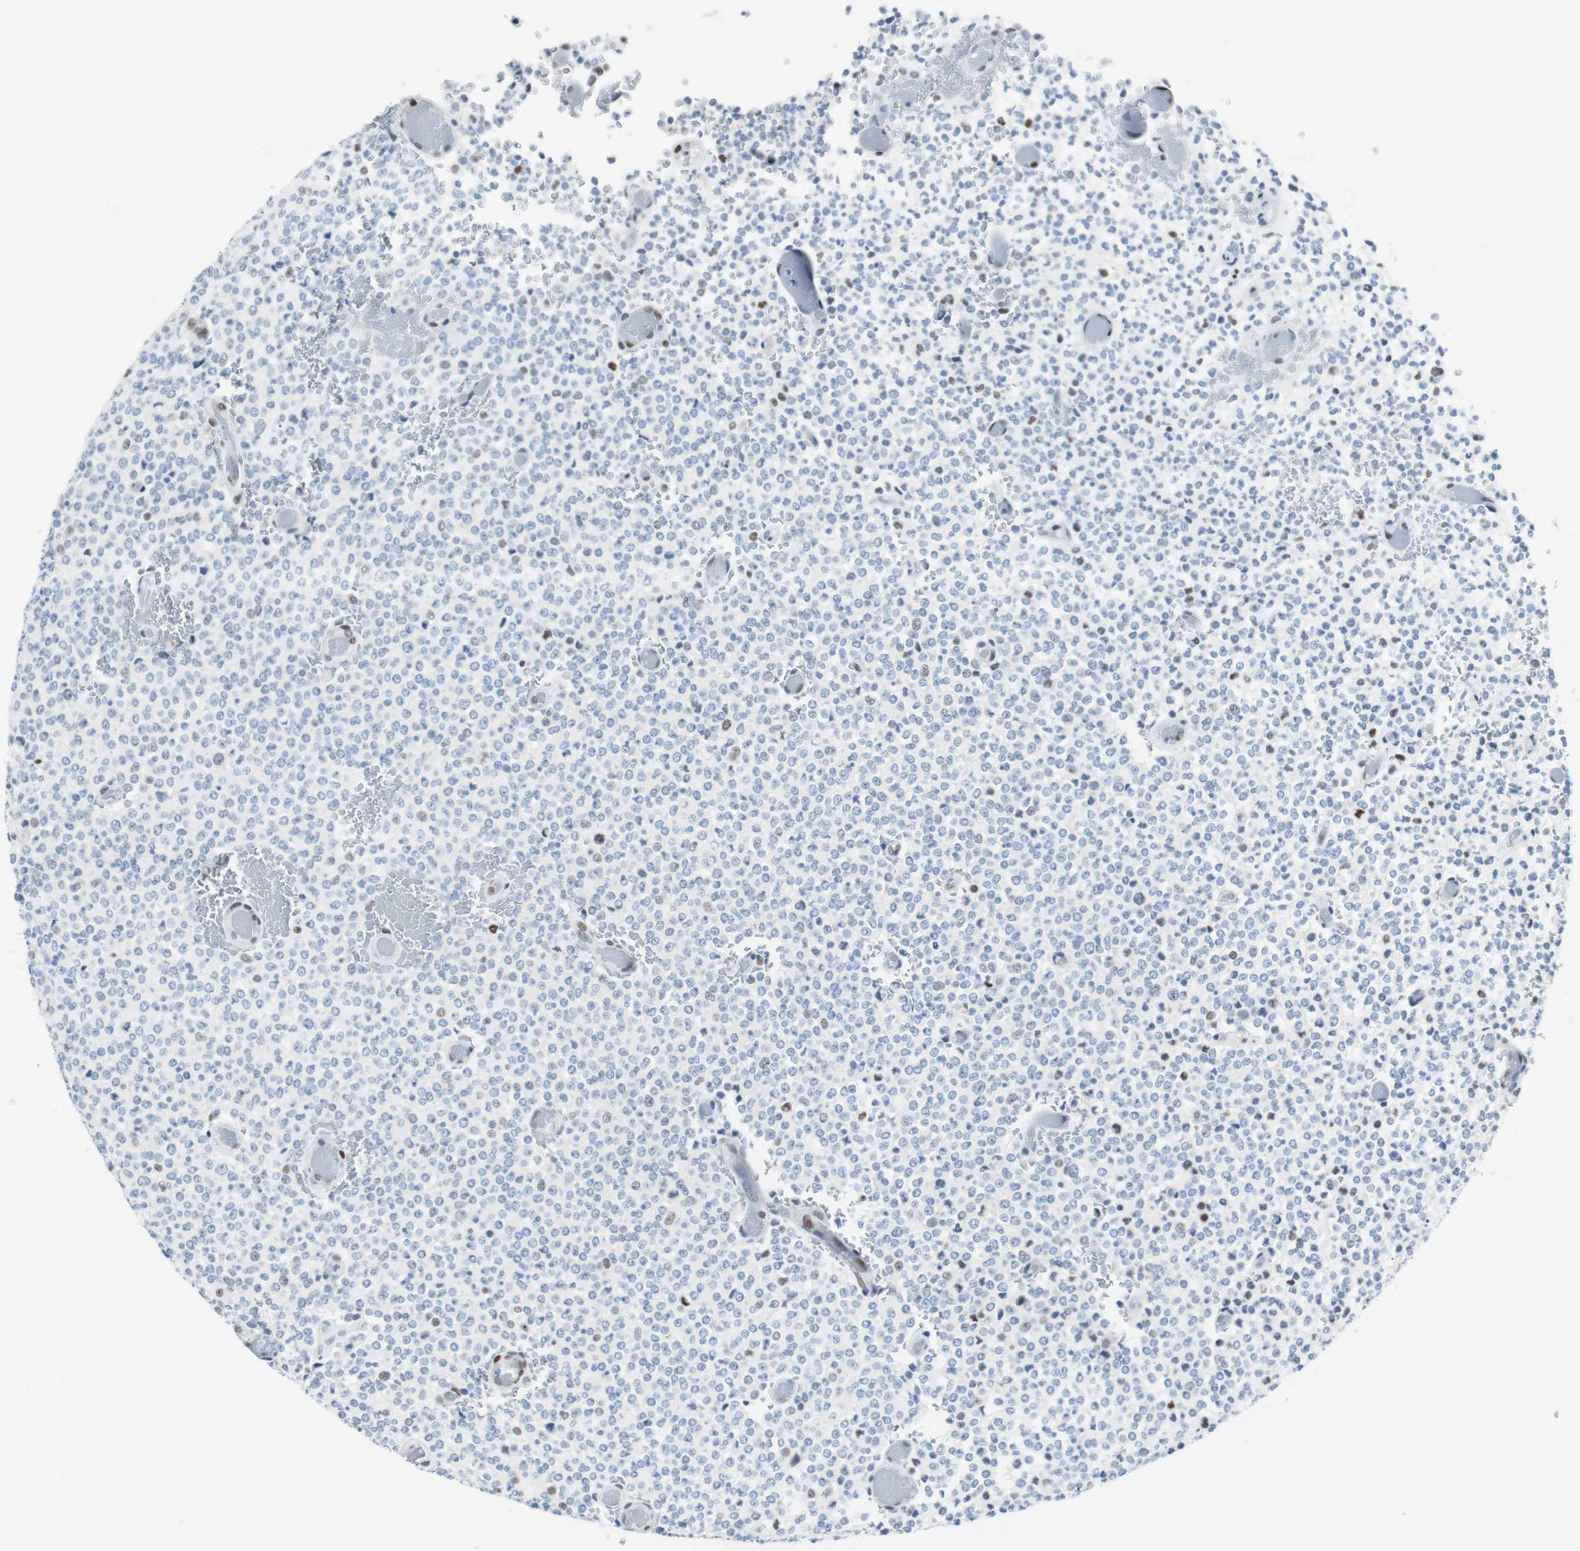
{"staining": {"intensity": "weak", "quantity": "<25%", "location": "nuclear"}, "tissue": "glioma", "cell_type": "Tumor cells", "image_type": "cancer", "snomed": [{"axis": "morphology", "description": "Glioma, malignant, High grade"}, {"axis": "topography", "description": "pancreas cauda"}], "caption": "Immunohistochemistry of human malignant glioma (high-grade) displays no positivity in tumor cells. (DAB immunohistochemistry (IHC), high magnification).", "gene": "JUN", "patient": {"sex": "male", "age": 60}}